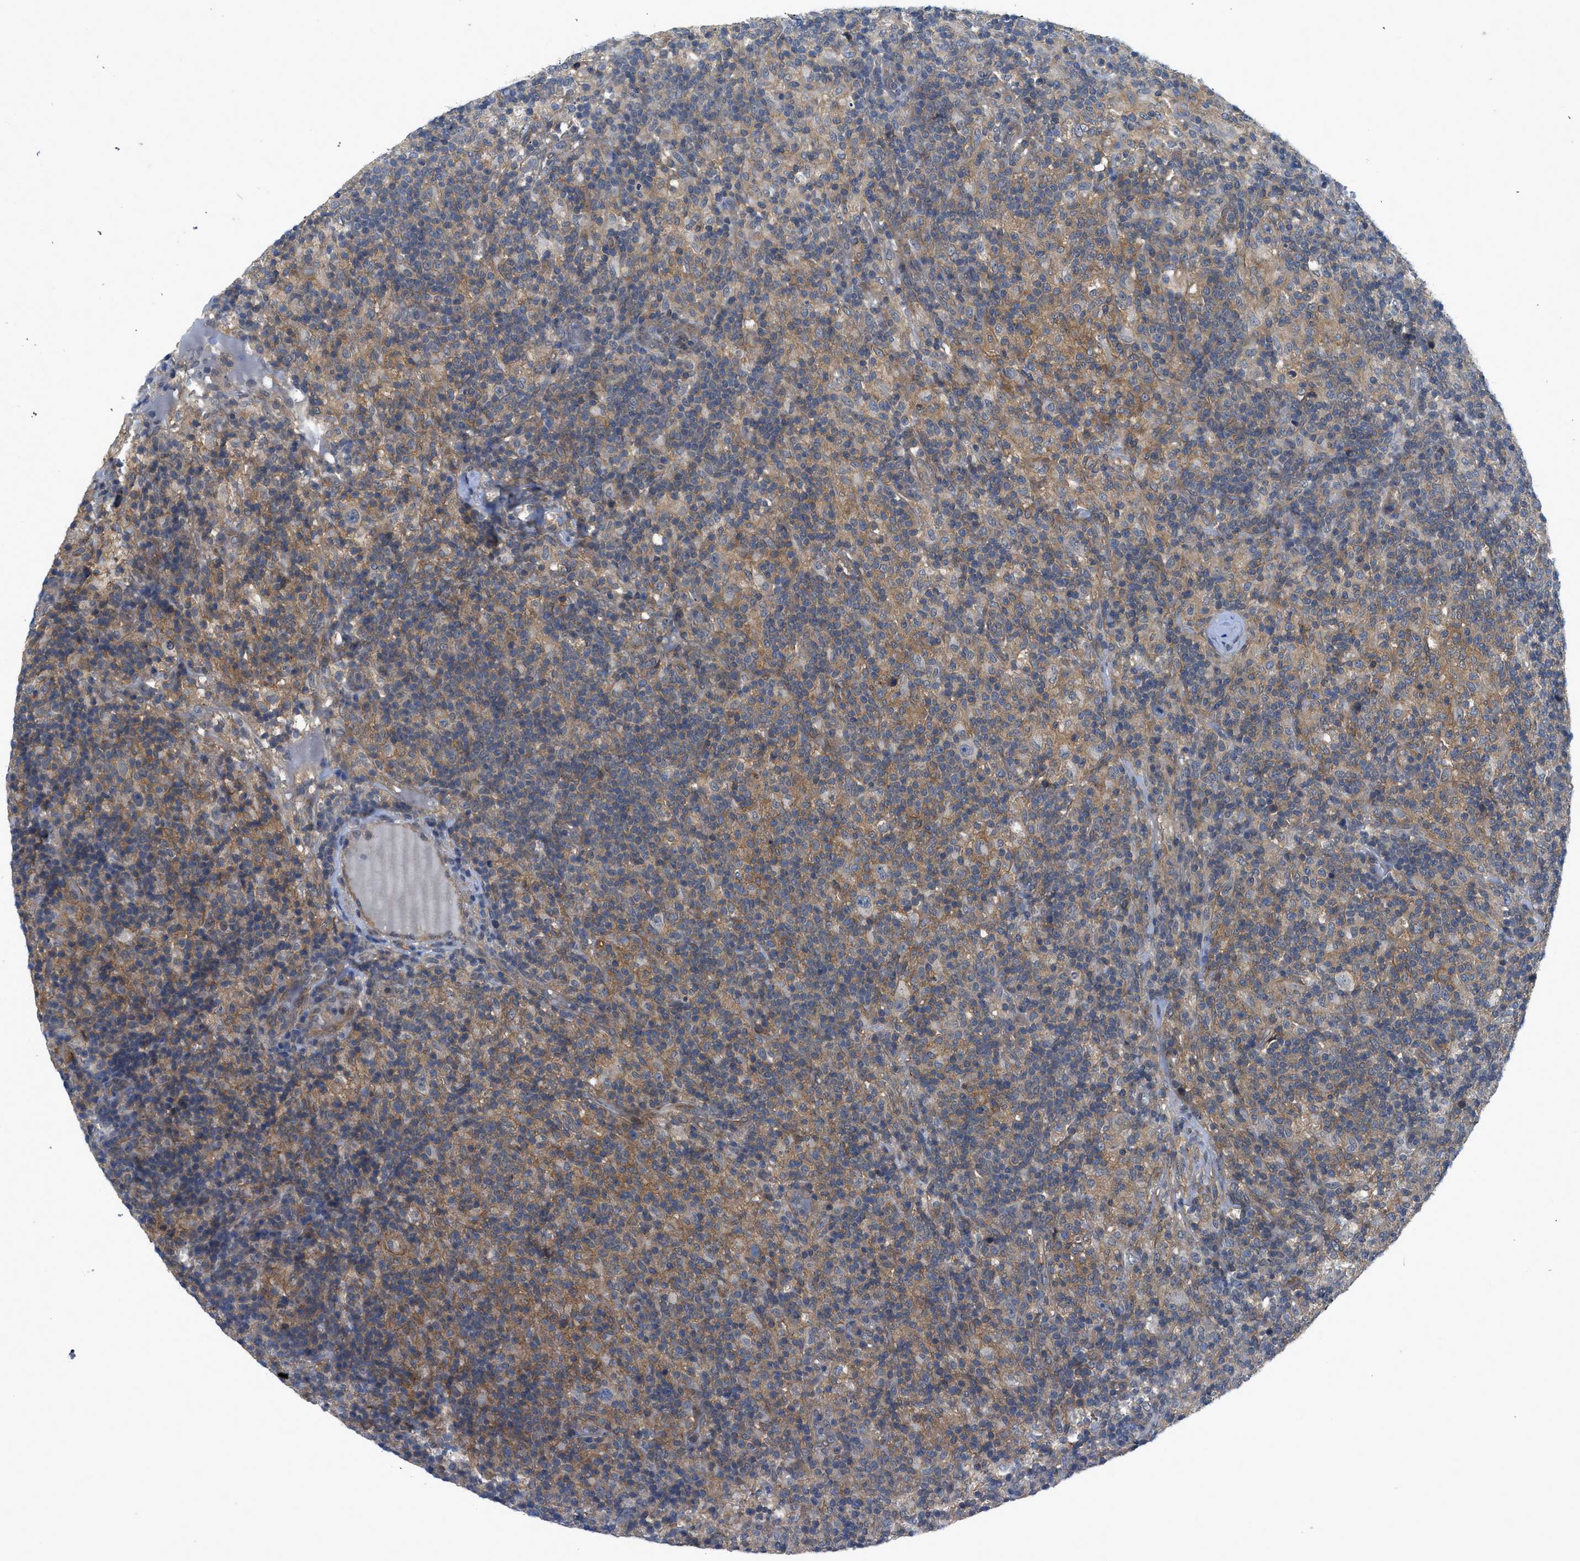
{"staining": {"intensity": "negative", "quantity": "none", "location": "none"}, "tissue": "lymphoma", "cell_type": "Tumor cells", "image_type": "cancer", "snomed": [{"axis": "morphology", "description": "Hodgkin's disease, NOS"}, {"axis": "topography", "description": "Lymph node"}], "caption": "Tumor cells are negative for brown protein staining in lymphoma.", "gene": "PANX1", "patient": {"sex": "male", "age": 70}}